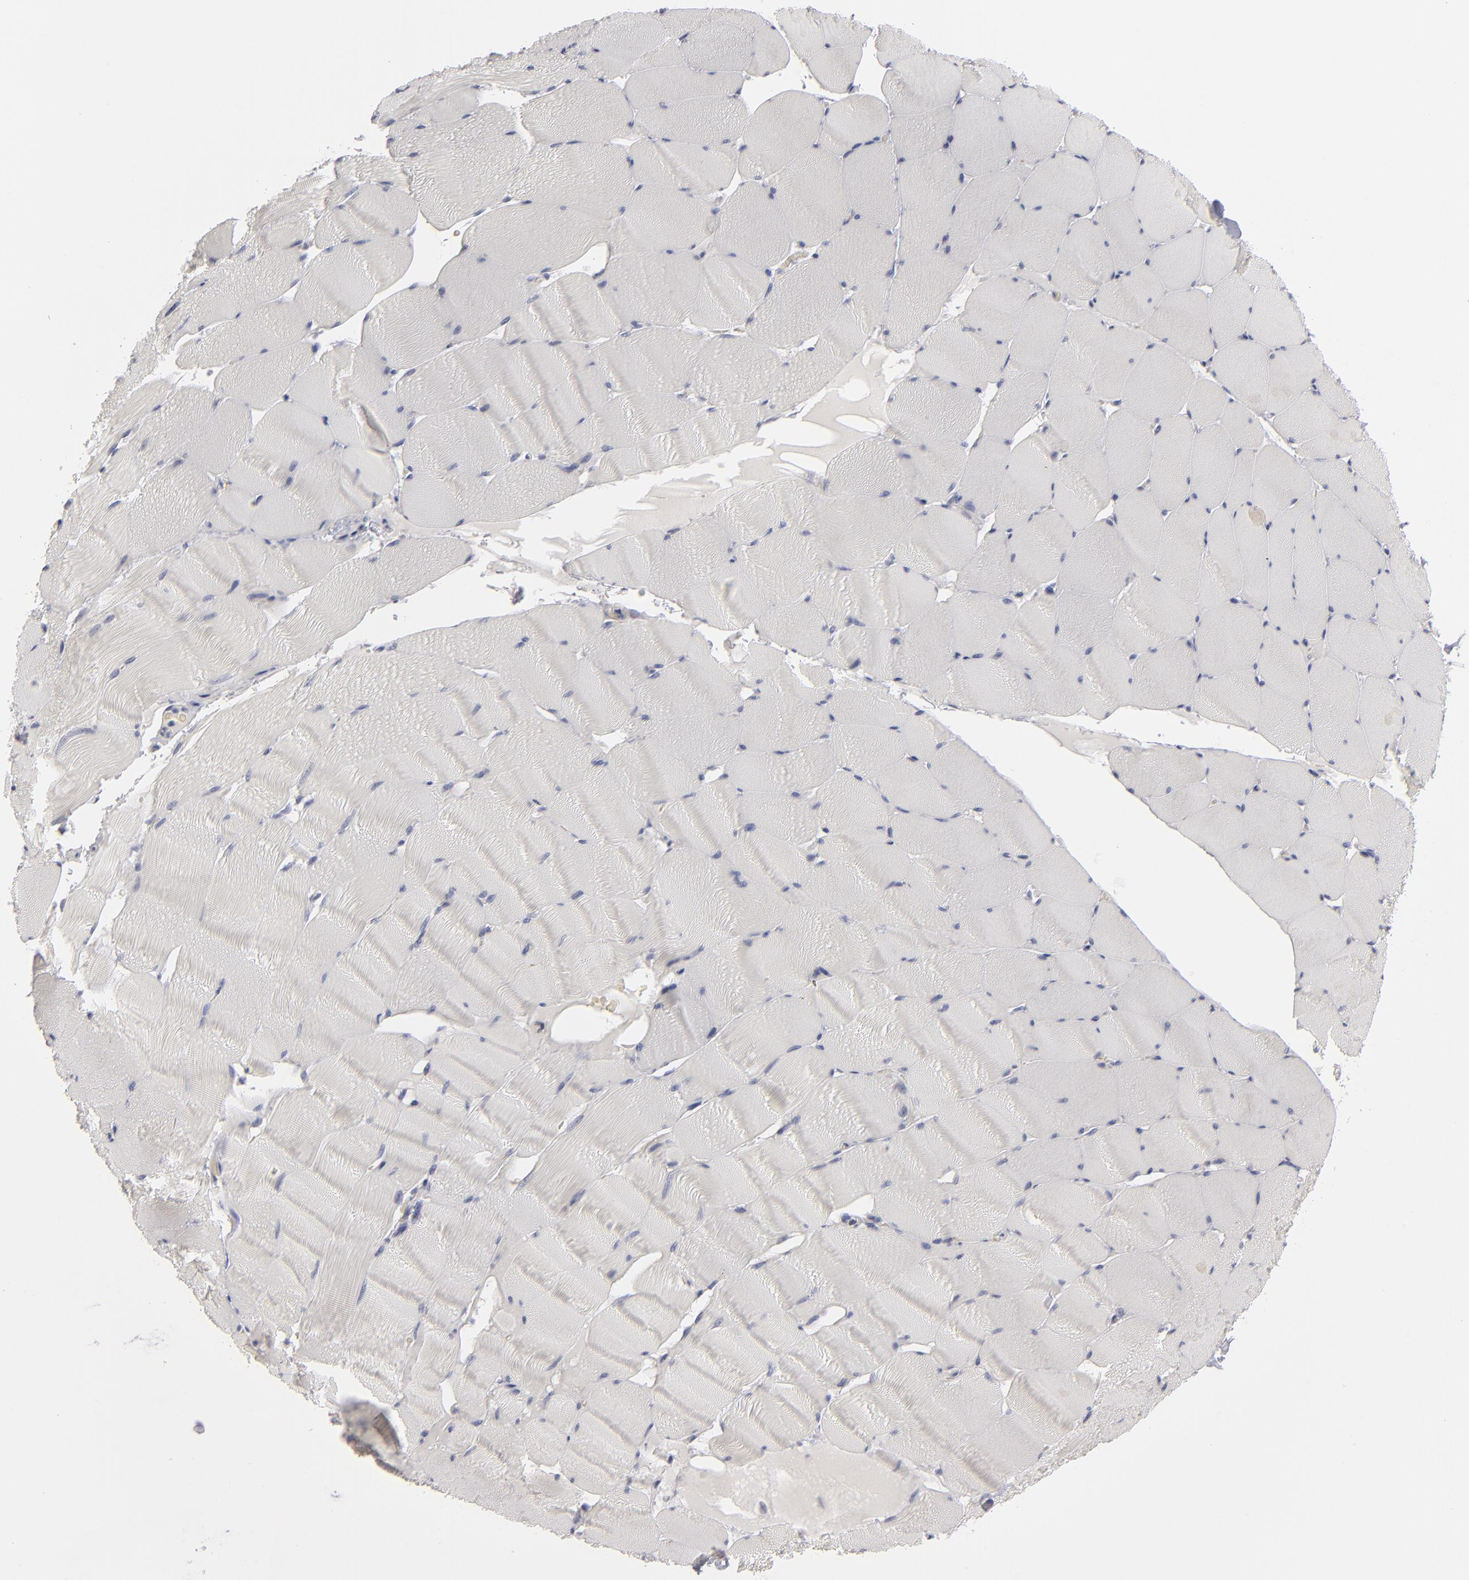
{"staining": {"intensity": "negative", "quantity": "none", "location": "none"}, "tissue": "skeletal muscle", "cell_type": "Myocytes", "image_type": "normal", "snomed": [{"axis": "morphology", "description": "Normal tissue, NOS"}, {"axis": "topography", "description": "Skeletal muscle"}], "caption": "Immunohistochemistry (IHC) micrograph of benign skeletal muscle: human skeletal muscle stained with DAB (3,3'-diaminobenzidine) shows no significant protein expression in myocytes. (DAB (3,3'-diaminobenzidine) IHC visualized using brightfield microscopy, high magnification).", "gene": "KIAA1210", "patient": {"sex": "male", "age": 62}}